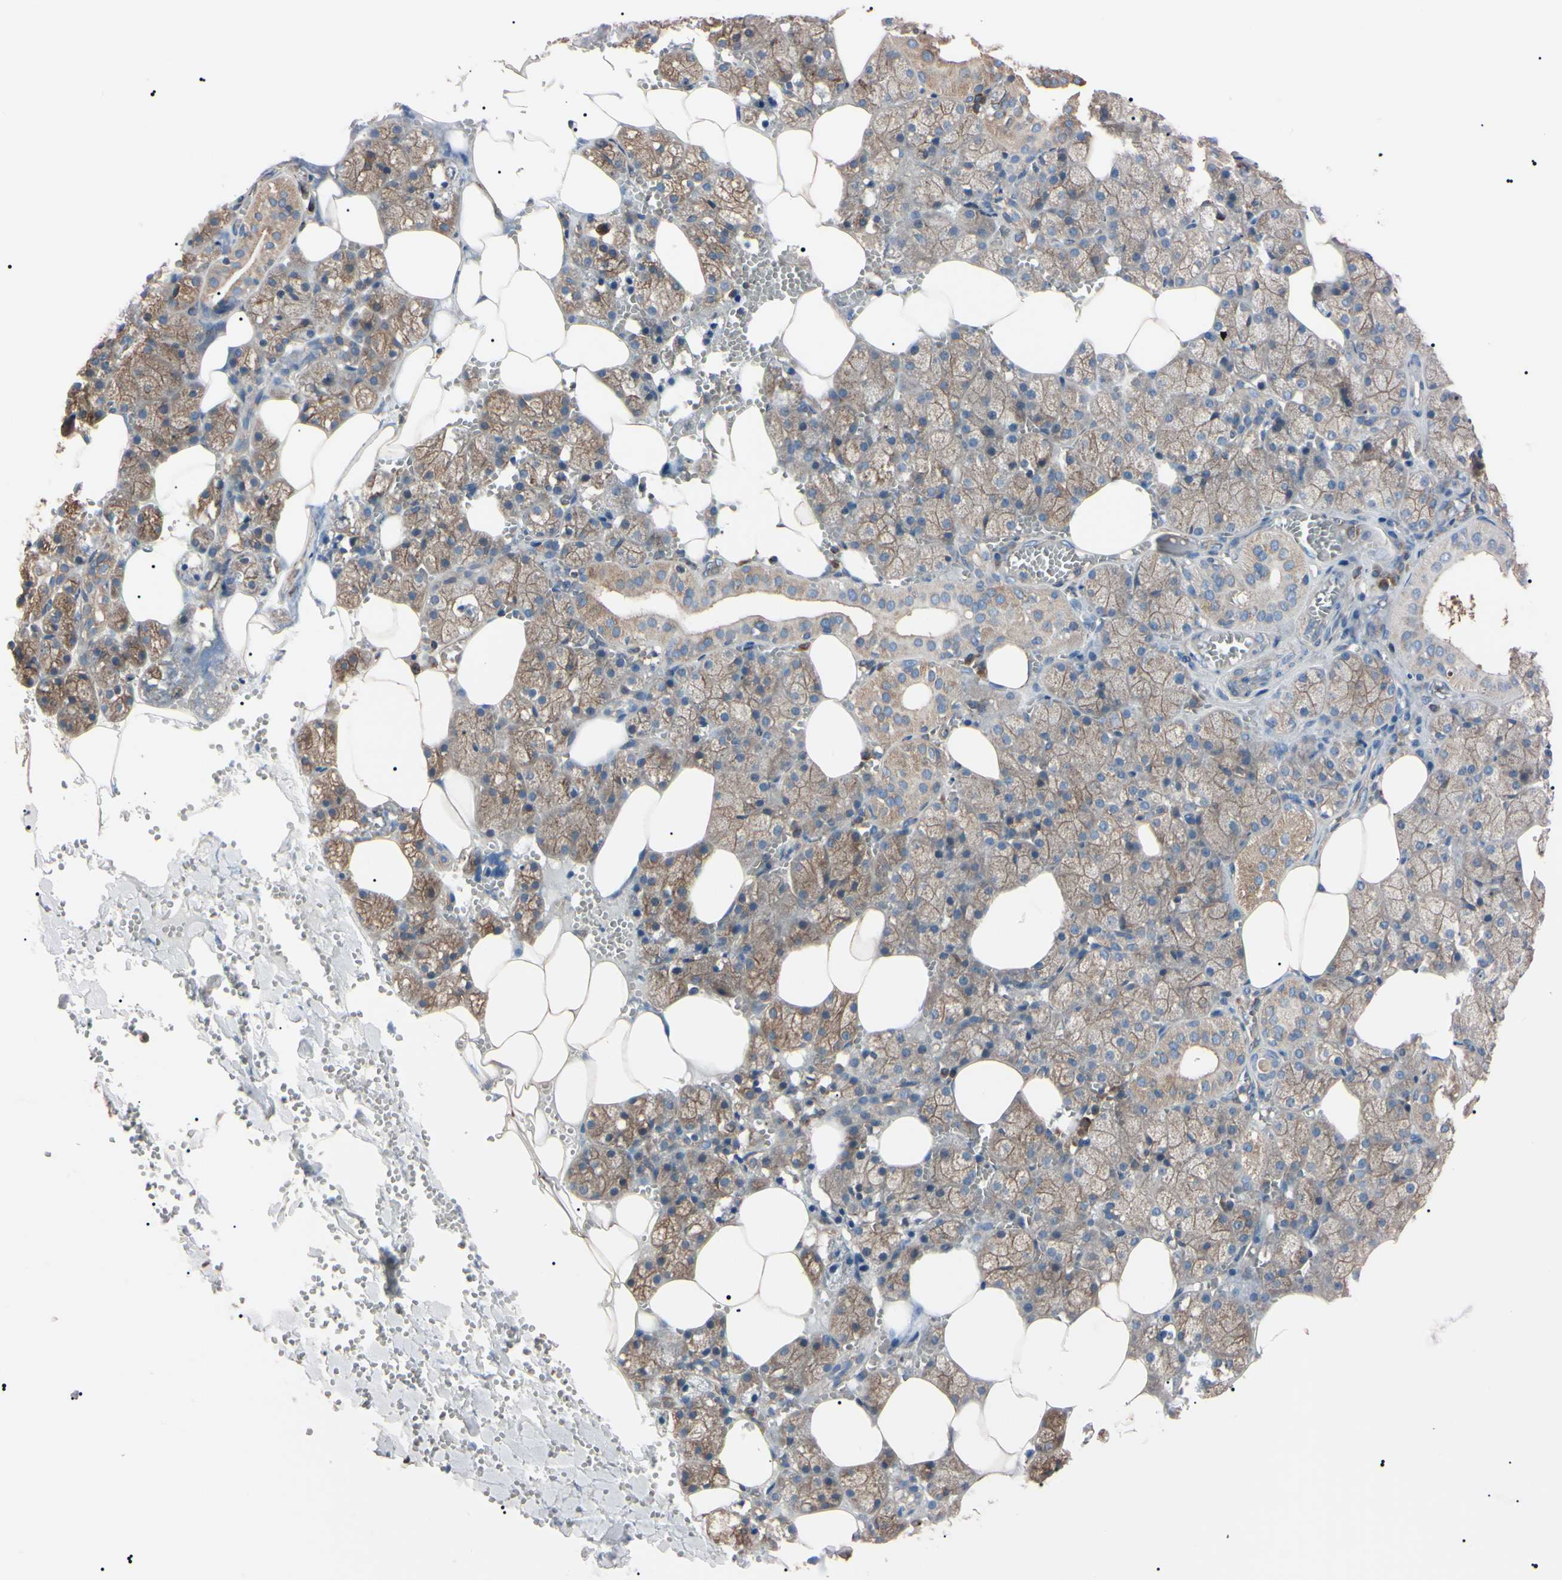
{"staining": {"intensity": "moderate", "quantity": ">75%", "location": "cytoplasmic/membranous"}, "tissue": "salivary gland", "cell_type": "Glandular cells", "image_type": "normal", "snomed": [{"axis": "morphology", "description": "Normal tissue, NOS"}, {"axis": "topography", "description": "Salivary gland"}], "caption": "A brown stain highlights moderate cytoplasmic/membranous positivity of a protein in glandular cells of normal human salivary gland.", "gene": "PRKACA", "patient": {"sex": "male", "age": 62}}